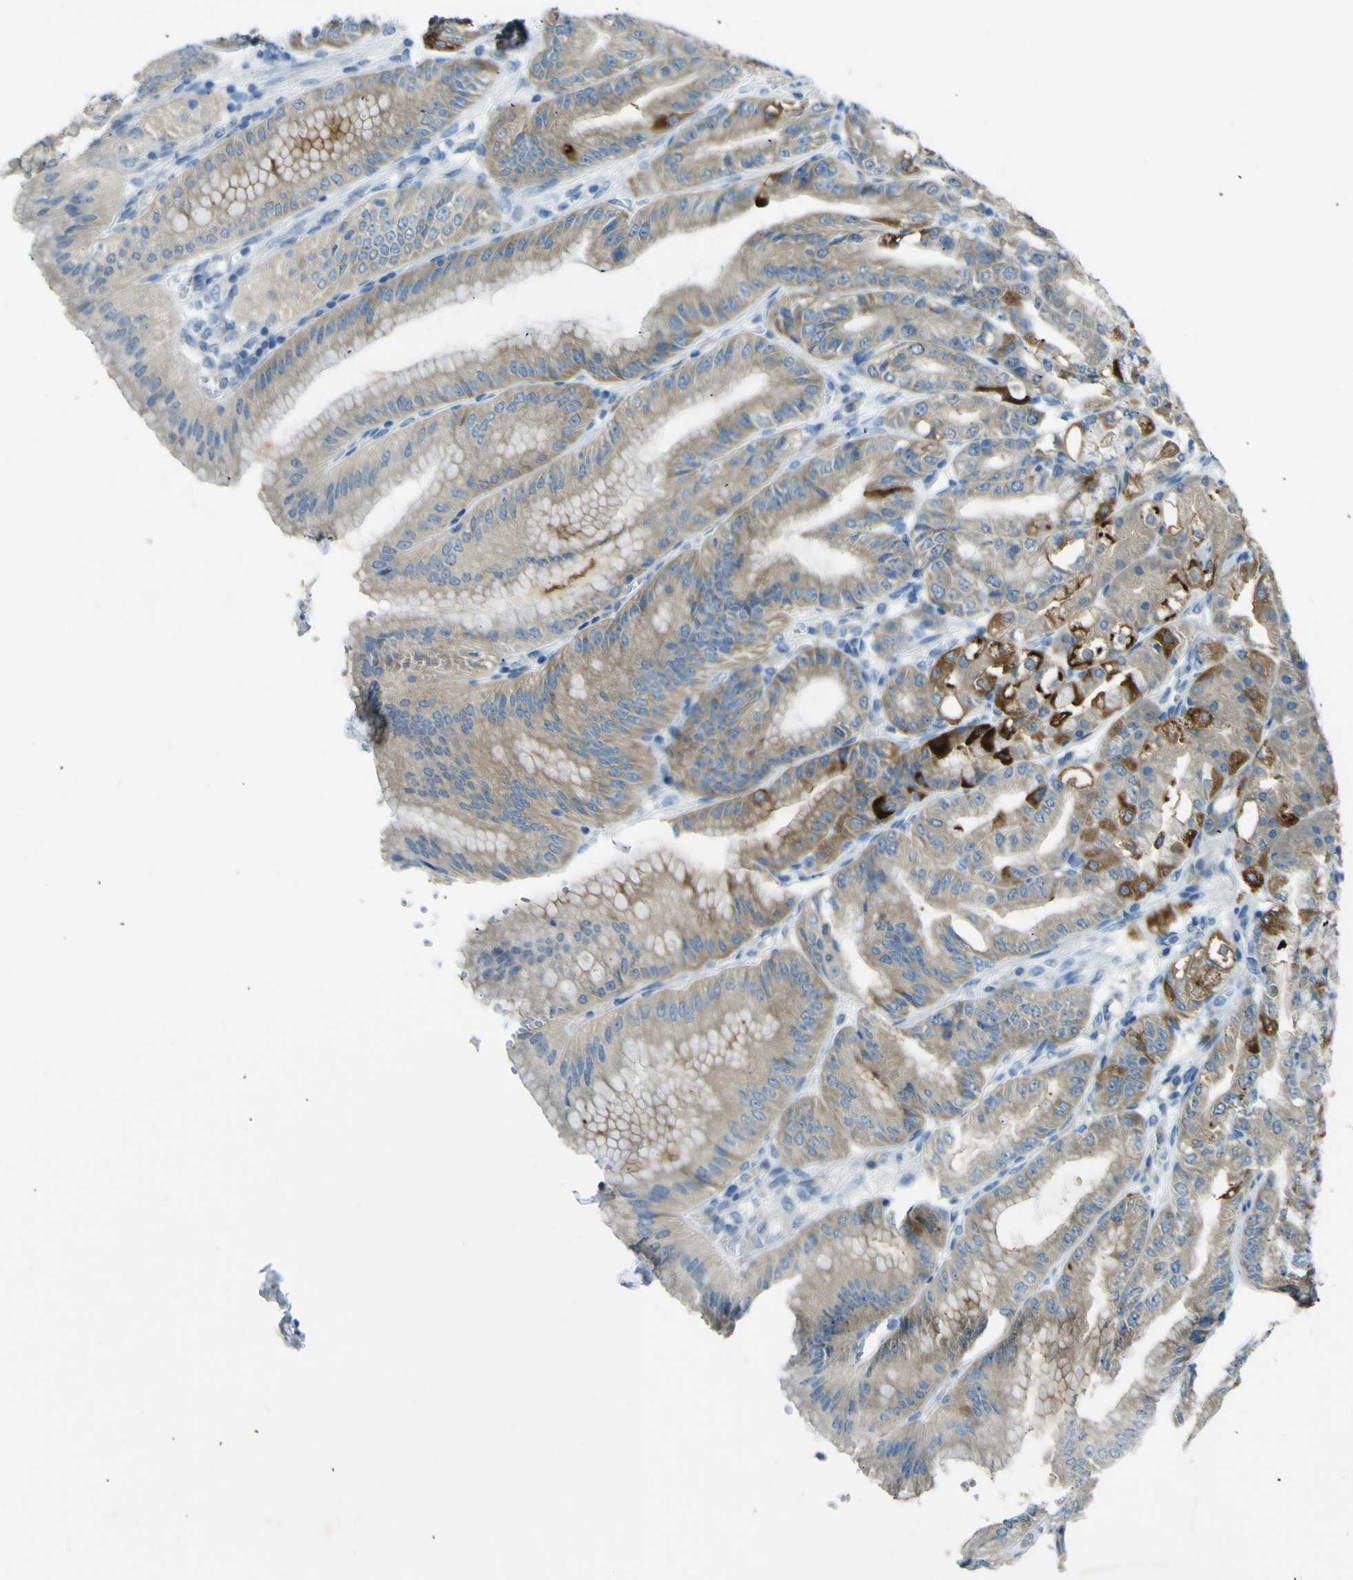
{"staining": {"intensity": "moderate", "quantity": "25%-75%", "location": "cytoplasmic/membranous"}, "tissue": "stomach", "cell_type": "Glandular cells", "image_type": "normal", "snomed": [{"axis": "morphology", "description": "Normal tissue, NOS"}, {"axis": "topography", "description": "Stomach, lower"}], "caption": "Immunohistochemical staining of normal human stomach displays 25%-75% levels of moderate cytoplasmic/membranous protein positivity in approximately 25%-75% of glandular cells.", "gene": "SORCS1", "patient": {"sex": "male", "age": 71}}